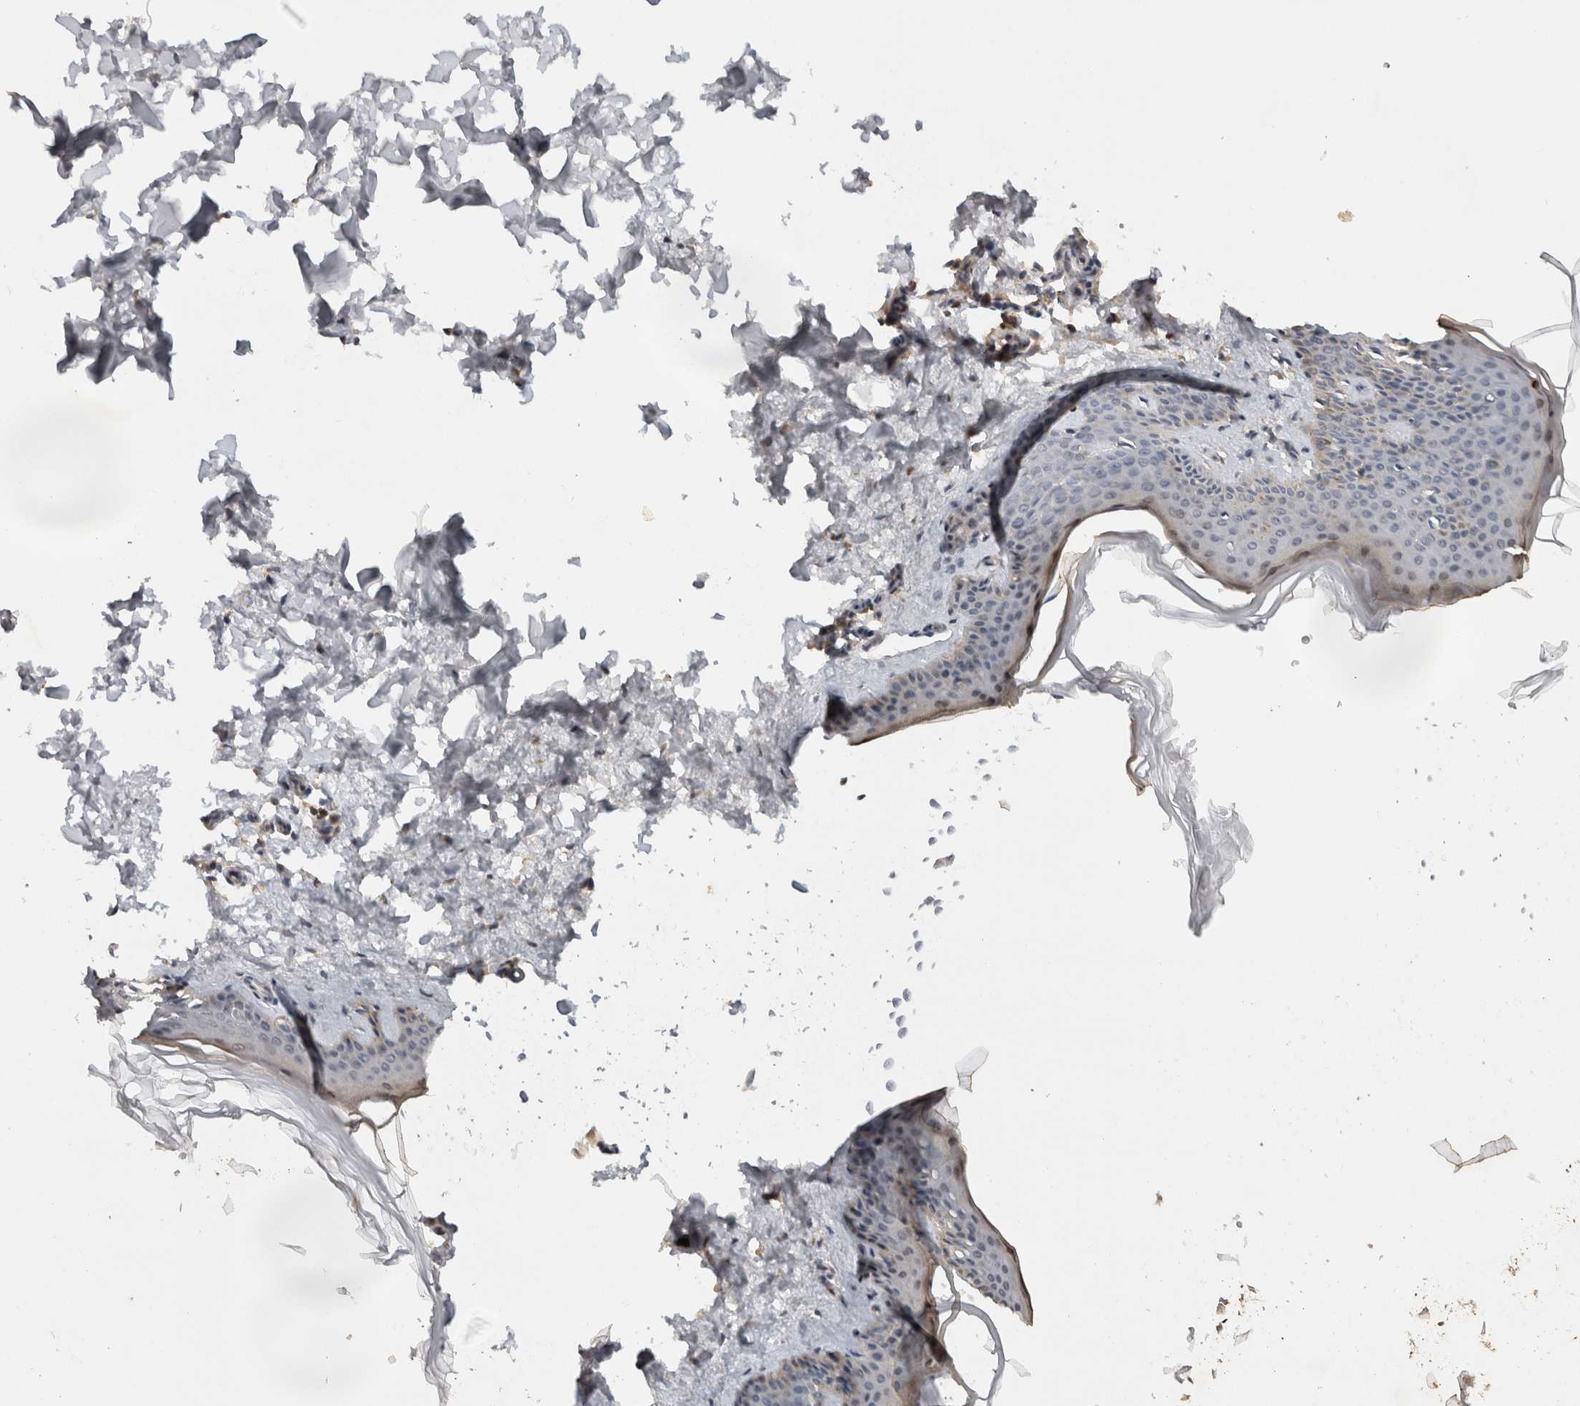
{"staining": {"intensity": "negative", "quantity": "none", "location": "none"}, "tissue": "skin", "cell_type": "Fibroblasts", "image_type": "normal", "snomed": [{"axis": "morphology", "description": "Normal tissue, NOS"}, {"axis": "topography", "description": "Skin"}], "caption": "An immunohistochemistry image of benign skin is shown. There is no staining in fibroblasts of skin. The staining was performed using DAB to visualize the protein expression in brown, while the nuclei were stained in blue with hematoxylin (Magnification: 20x).", "gene": "ACAT2", "patient": {"sex": "female", "age": 27}}